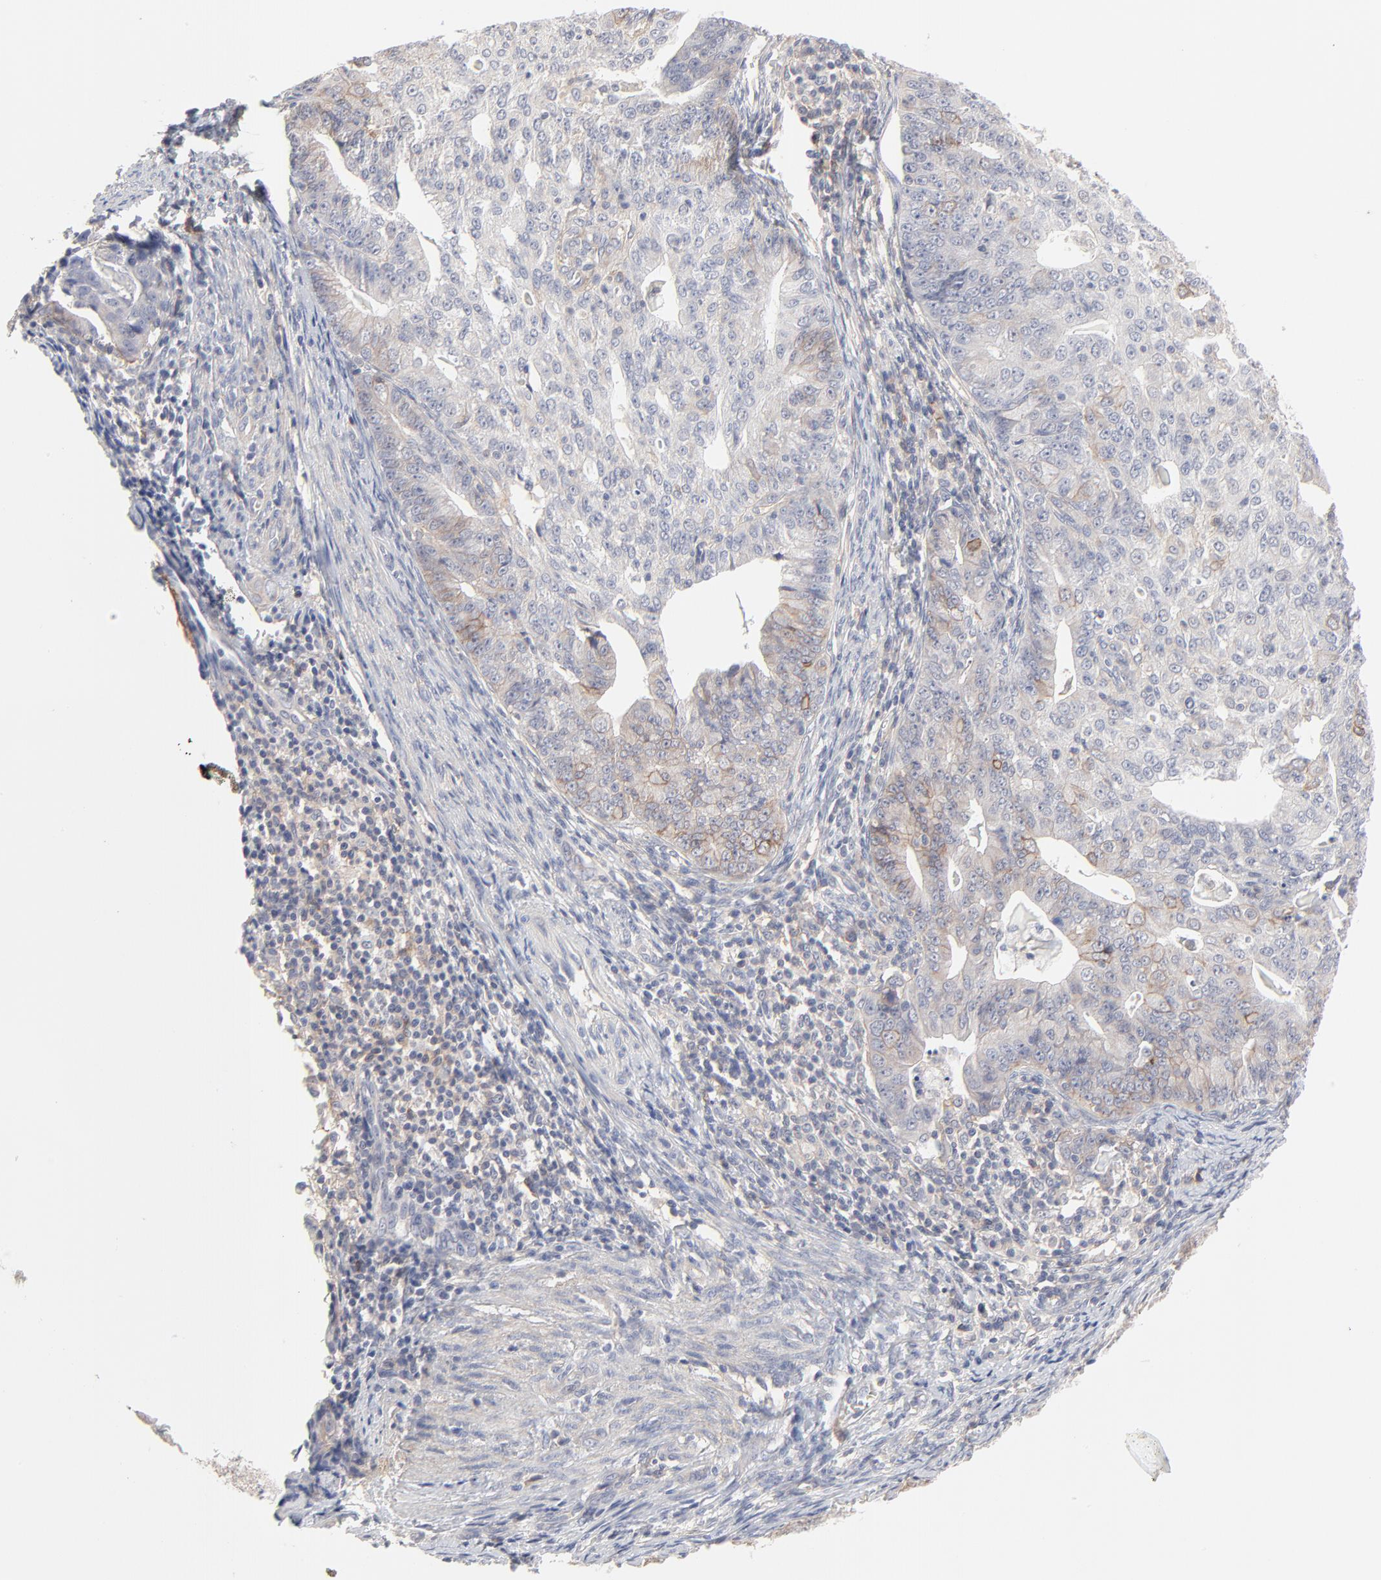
{"staining": {"intensity": "weak", "quantity": "<25%", "location": "cytoplasmic/membranous"}, "tissue": "endometrial cancer", "cell_type": "Tumor cells", "image_type": "cancer", "snomed": [{"axis": "morphology", "description": "Adenocarcinoma, NOS"}, {"axis": "topography", "description": "Endometrium"}], "caption": "The micrograph displays no significant staining in tumor cells of endometrial adenocarcinoma.", "gene": "SLC16A1", "patient": {"sex": "female", "age": 56}}